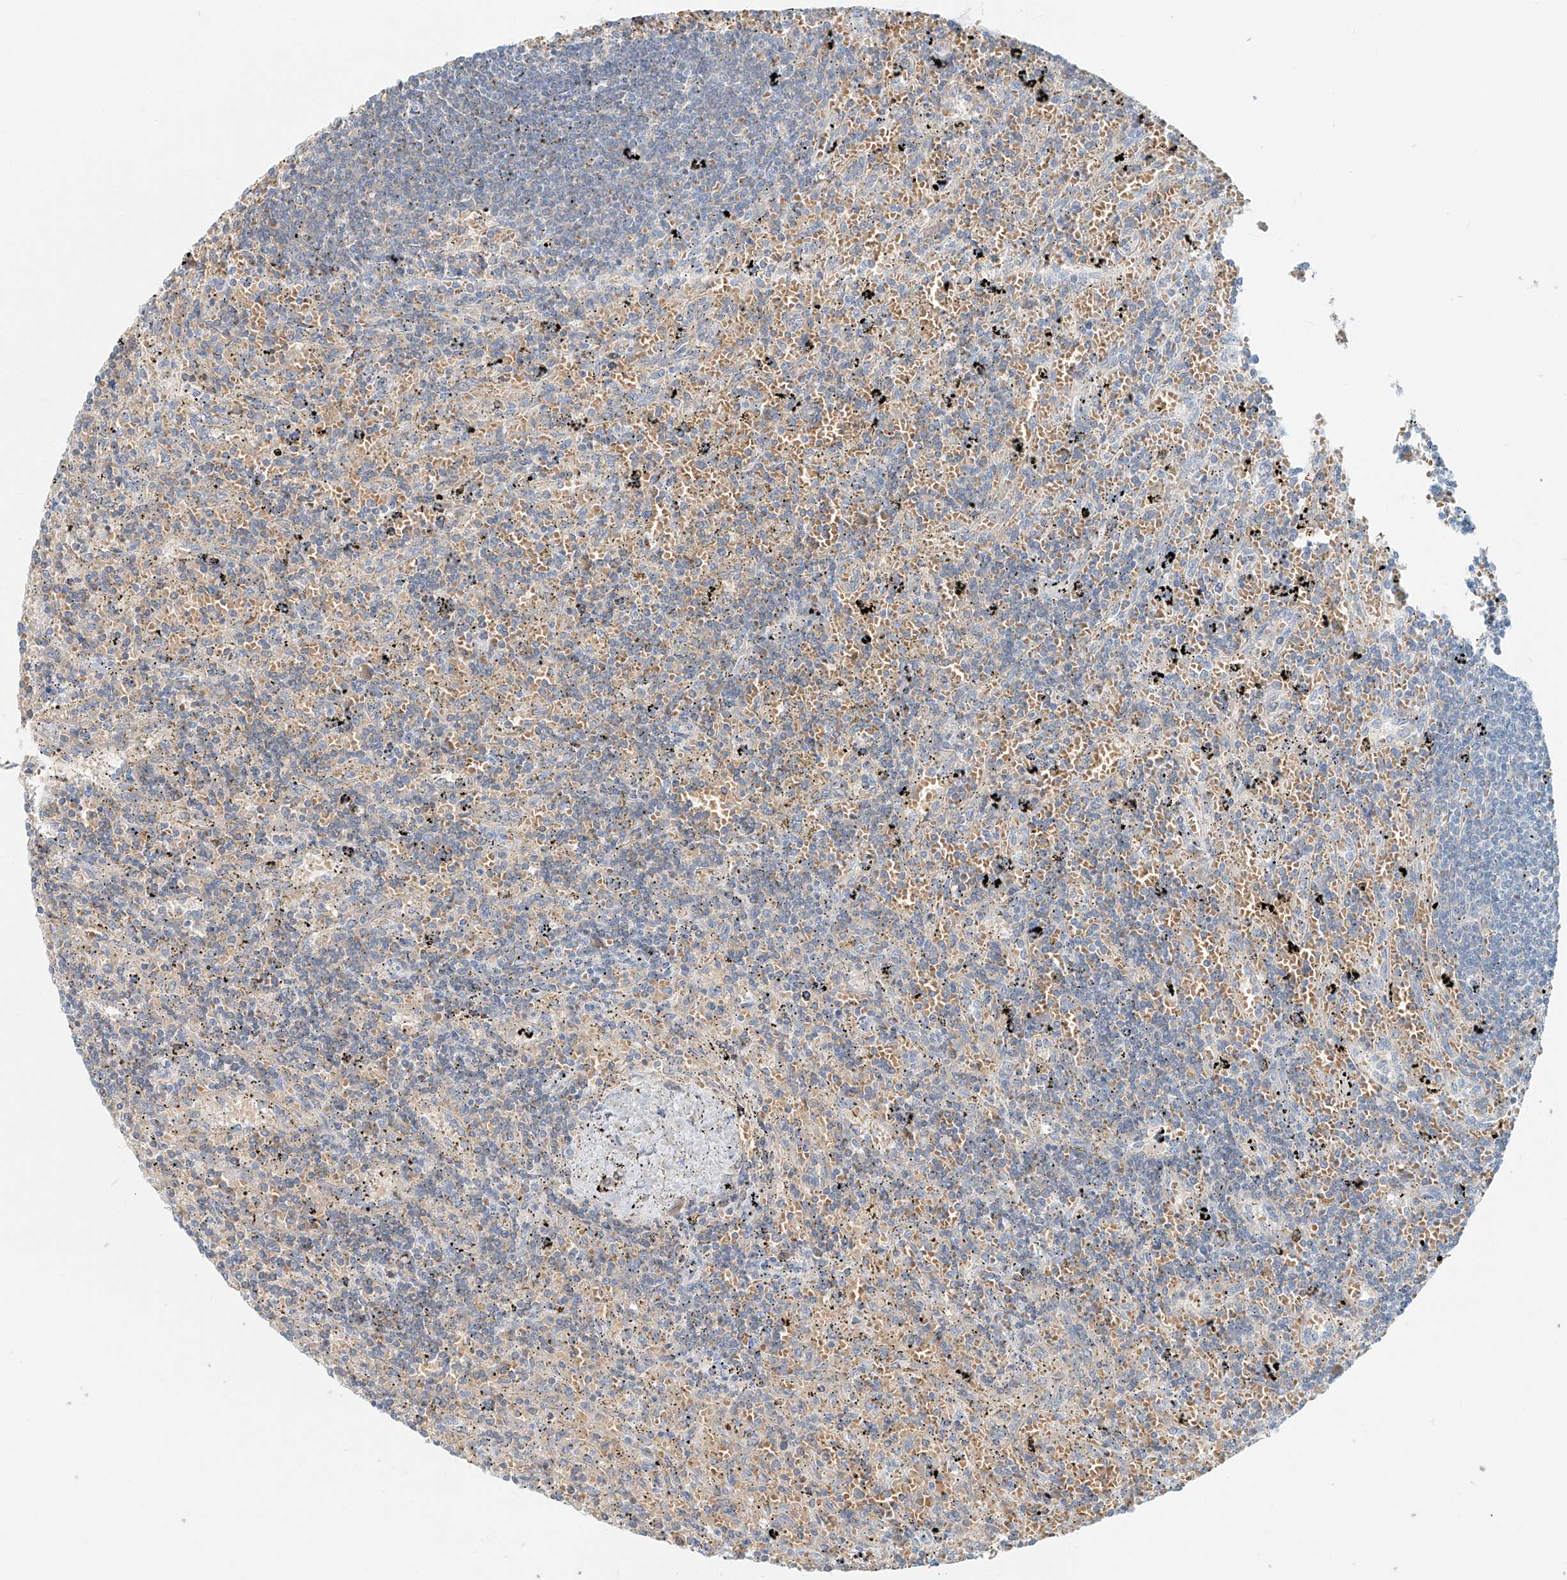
{"staining": {"intensity": "negative", "quantity": "none", "location": "none"}, "tissue": "lymphoma", "cell_type": "Tumor cells", "image_type": "cancer", "snomed": [{"axis": "morphology", "description": "Malignant lymphoma, non-Hodgkin's type, Low grade"}, {"axis": "topography", "description": "Spleen"}], "caption": "Malignant lymphoma, non-Hodgkin's type (low-grade) was stained to show a protein in brown. There is no significant positivity in tumor cells.", "gene": "PGC", "patient": {"sex": "male", "age": 76}}